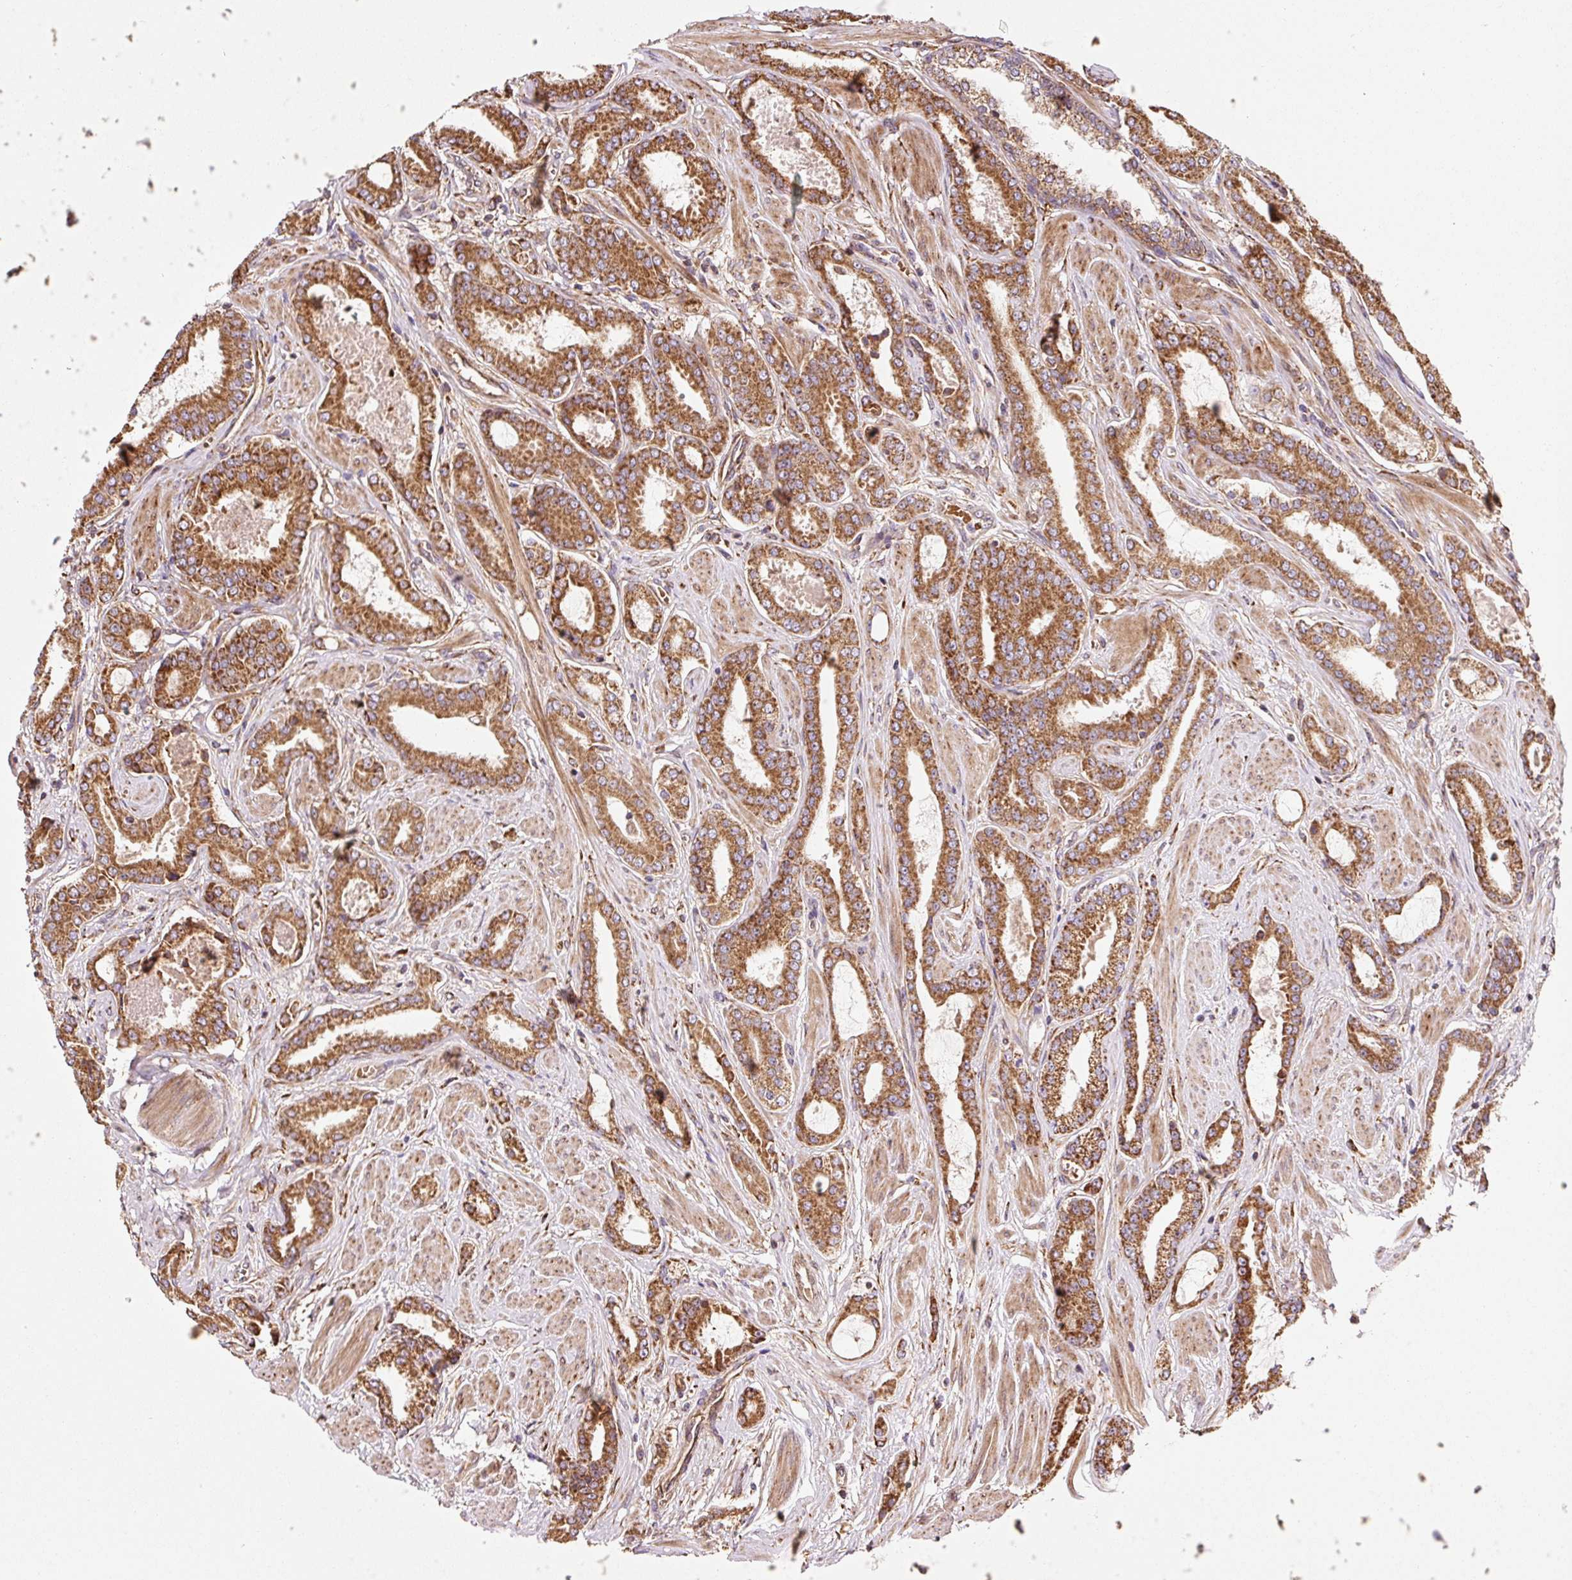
{"staining": {"intensity": "strong", "quantity": ">75%", "location": "cytoplasmic/membranous"}, "tissue": "prostate cancer", "cell_type": "Tumor cells", "image_type": "cancer", "snomed": [{"axis": "morphology", "description": "Adenocarcinoma, Low grade"}, {"axis": "topography", "description": "Prostate"}], "caption": "Immunohistochemical staining of adenocarcinoma (low-grade) (prostate) exhibits strong cytoplasmic/membranous protein expression in approximately >75% of tumor cells.", "gene": "ISCU", "patient": {"sex": "male", "age": 42}}